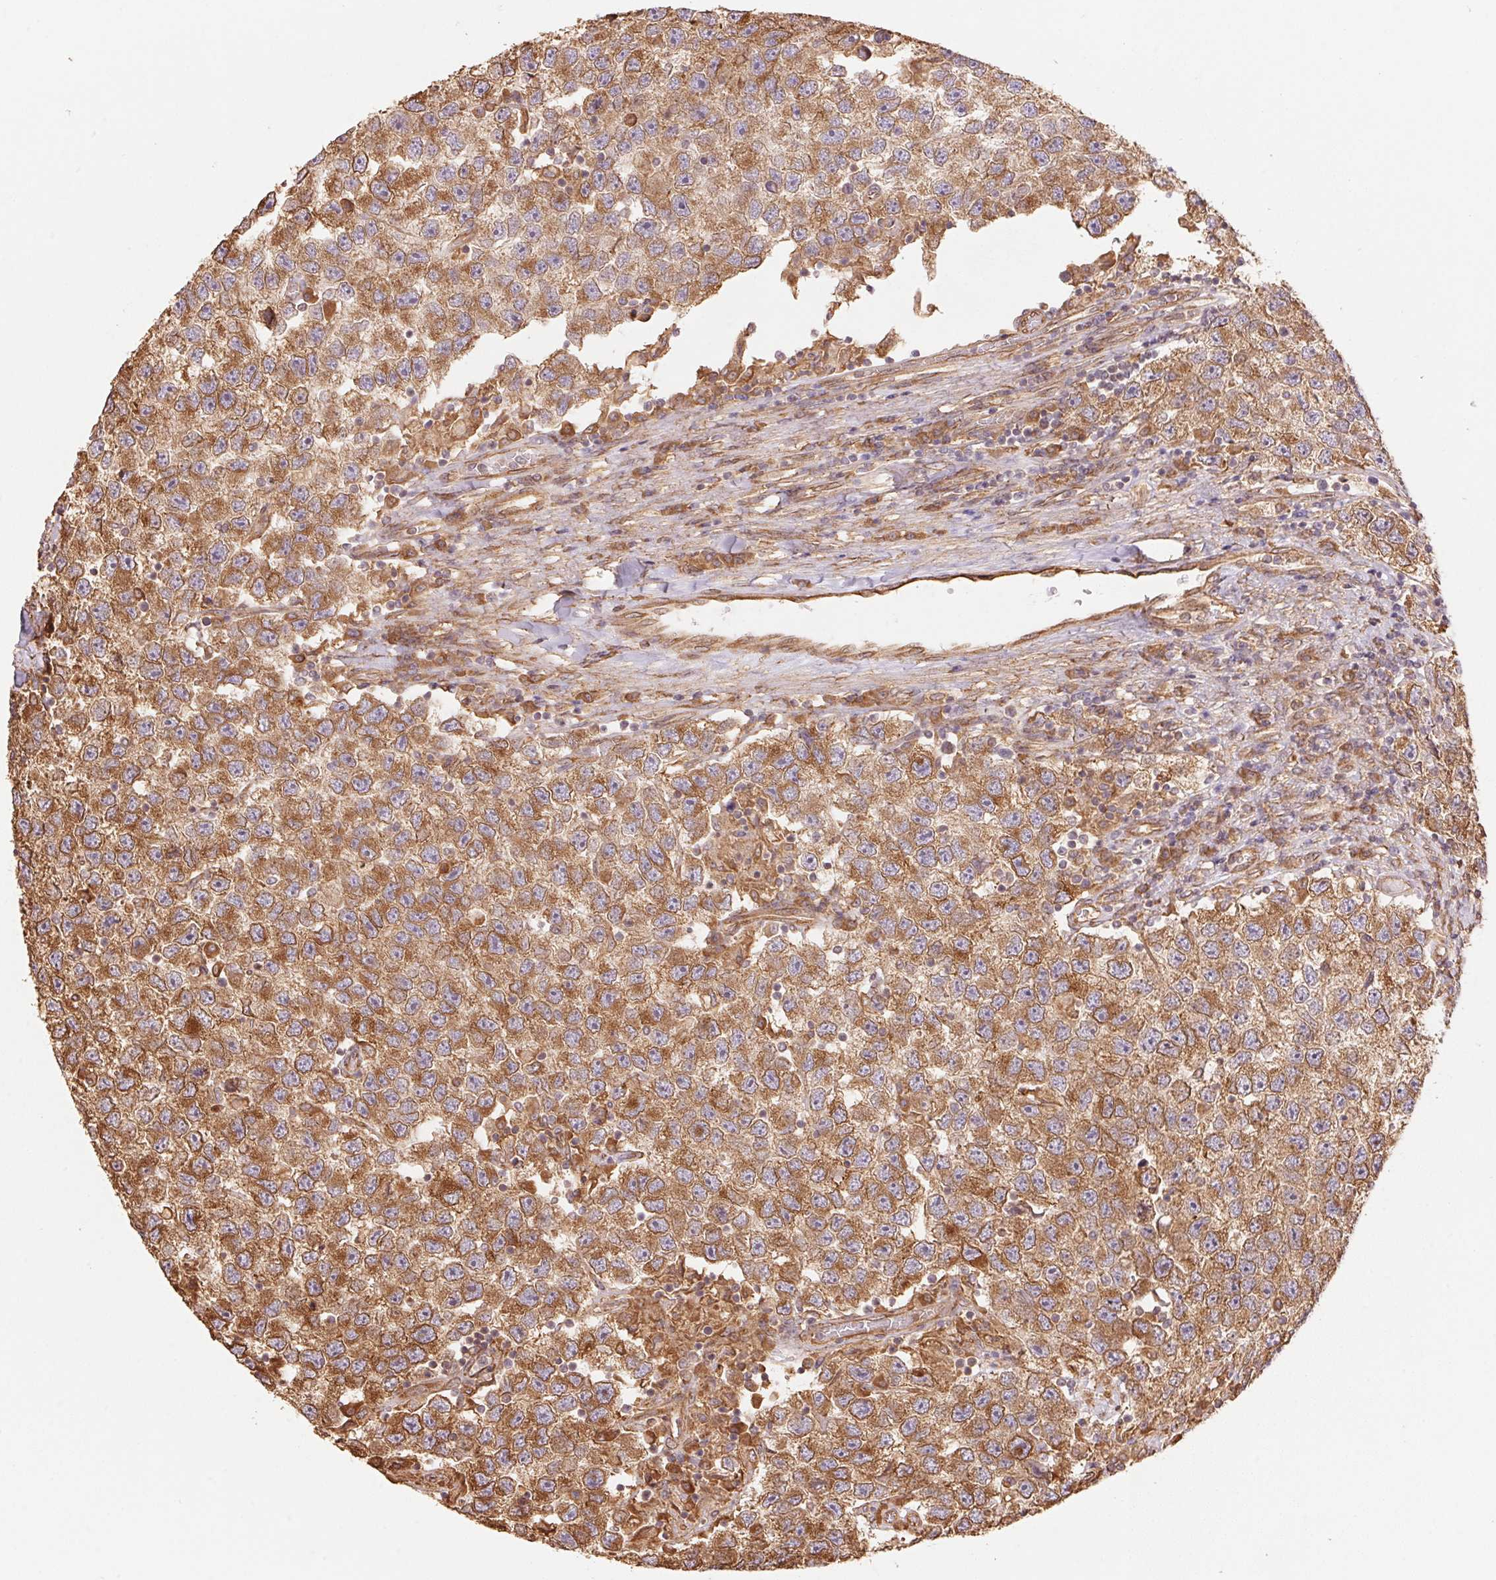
{"staining": {"intensity": "moderate", "quantity": ">75%", "location": "cytoplasmic/membranous"}, "tissue": "testis cancer", "cell_type": "Tumor cells", "image_type": "cancer", "snomed": [{"axis": "morphology", "description": "Seminoma, NOS"}, {"axis": "topography", "description": "Testis"}], "caption": "This histopathology image demonstrates immunohistochemistry staining of human testis seminoma, with medium moderate cytoplasmic/membranous expression in about >75% of tumor cells.", "gene": "C6orf163", "patient": {"sex": "male", "age": 26}}